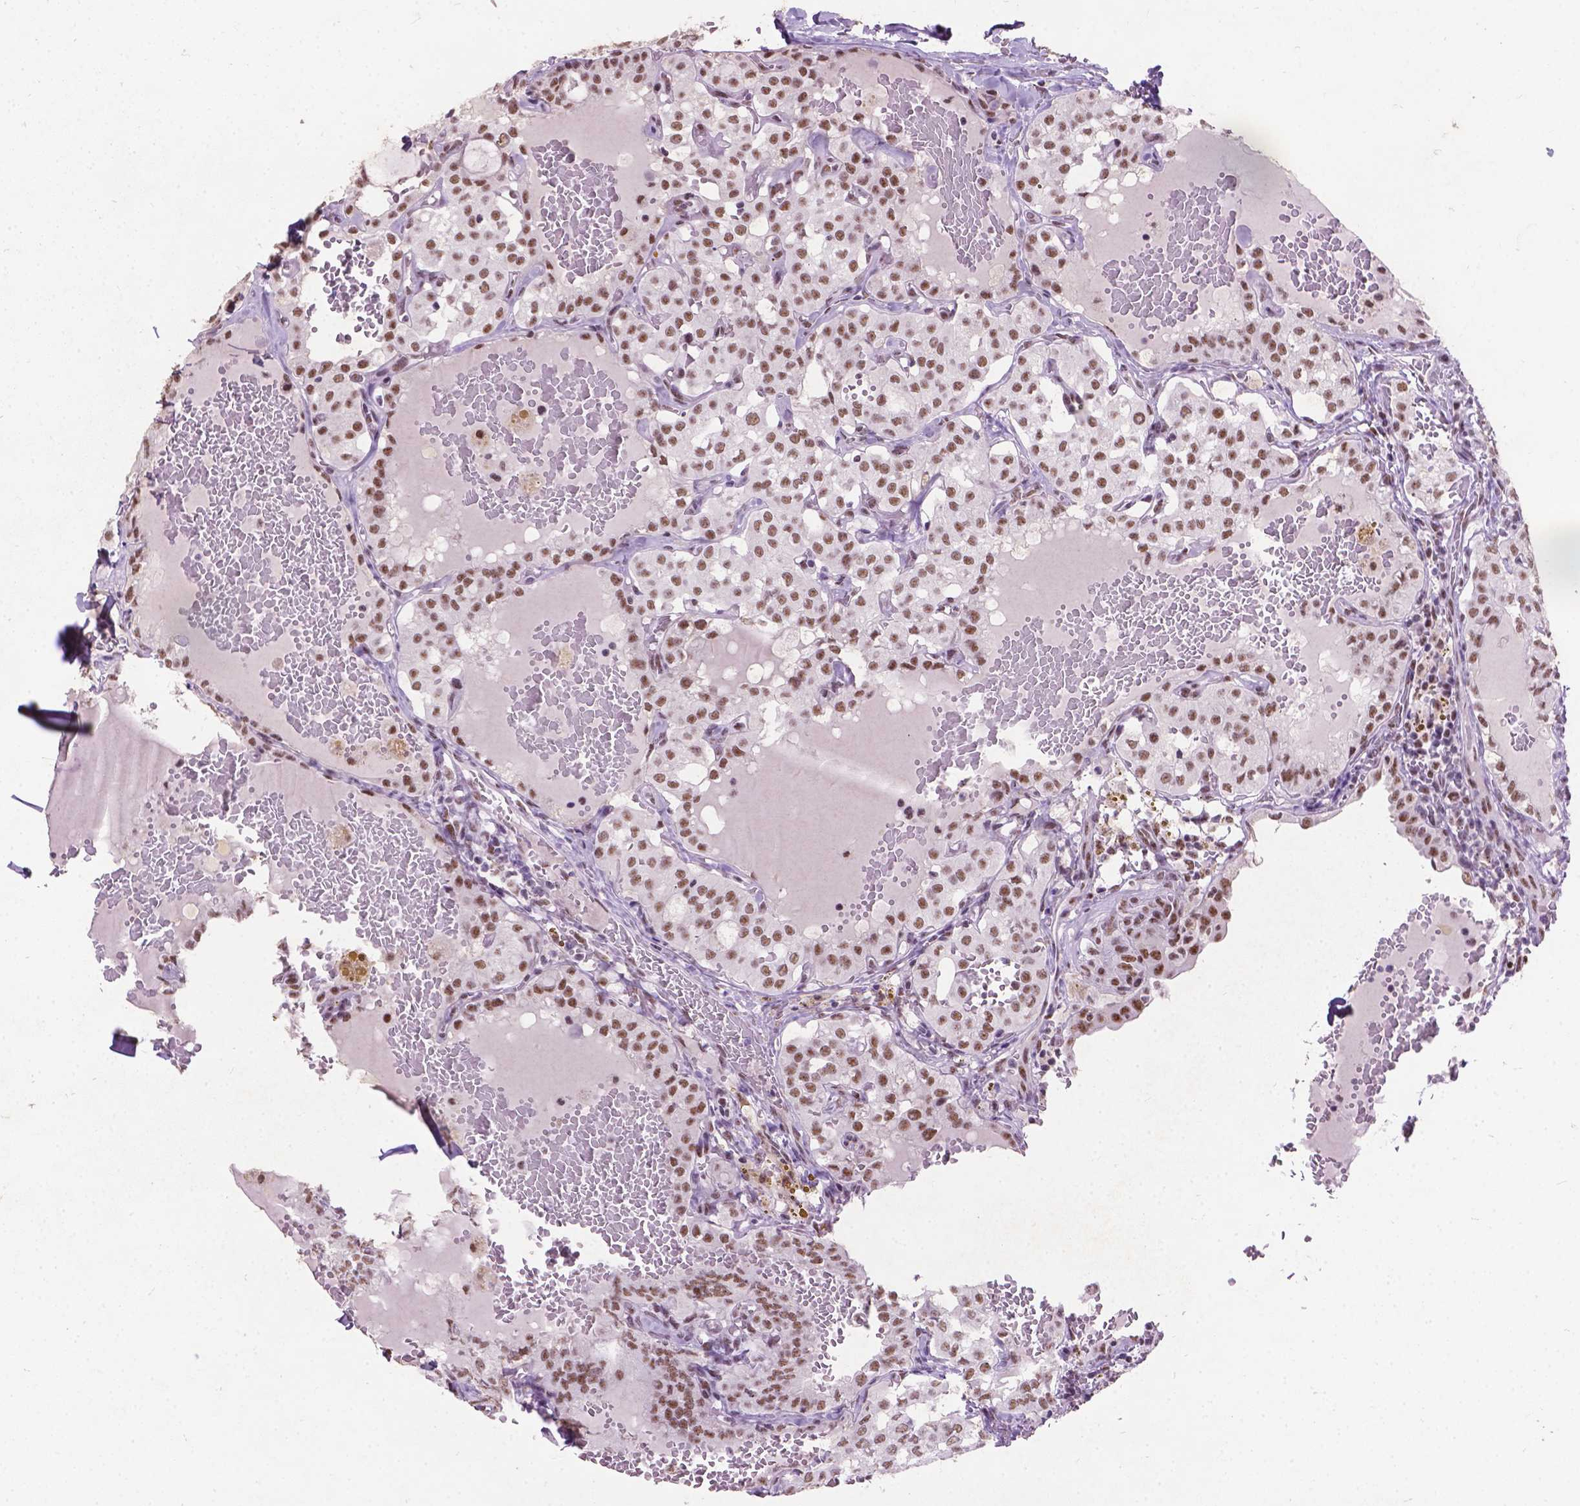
{"staining": {"intensity": "moderate", "quantity": ">75%", "location": "nuclear"}, "tissue": "thyroid cancer", "cell_type": "Tumor cells", "image_type": "cancer", "snomed": [{"axis": "morphology", "description": "Papillary adenocarcinoma, NOS"}, {"axis": "topography", "description": "Thyroid gland"}], "caption": "Immunohistochemical staining of thyroid cancer (papillary adenocarcinoma) demonstrates moderate nuclear protein expression in about >75% of tumor cells.", "gene": "COIL", "patient": {"sex": "male", "age": 20}}